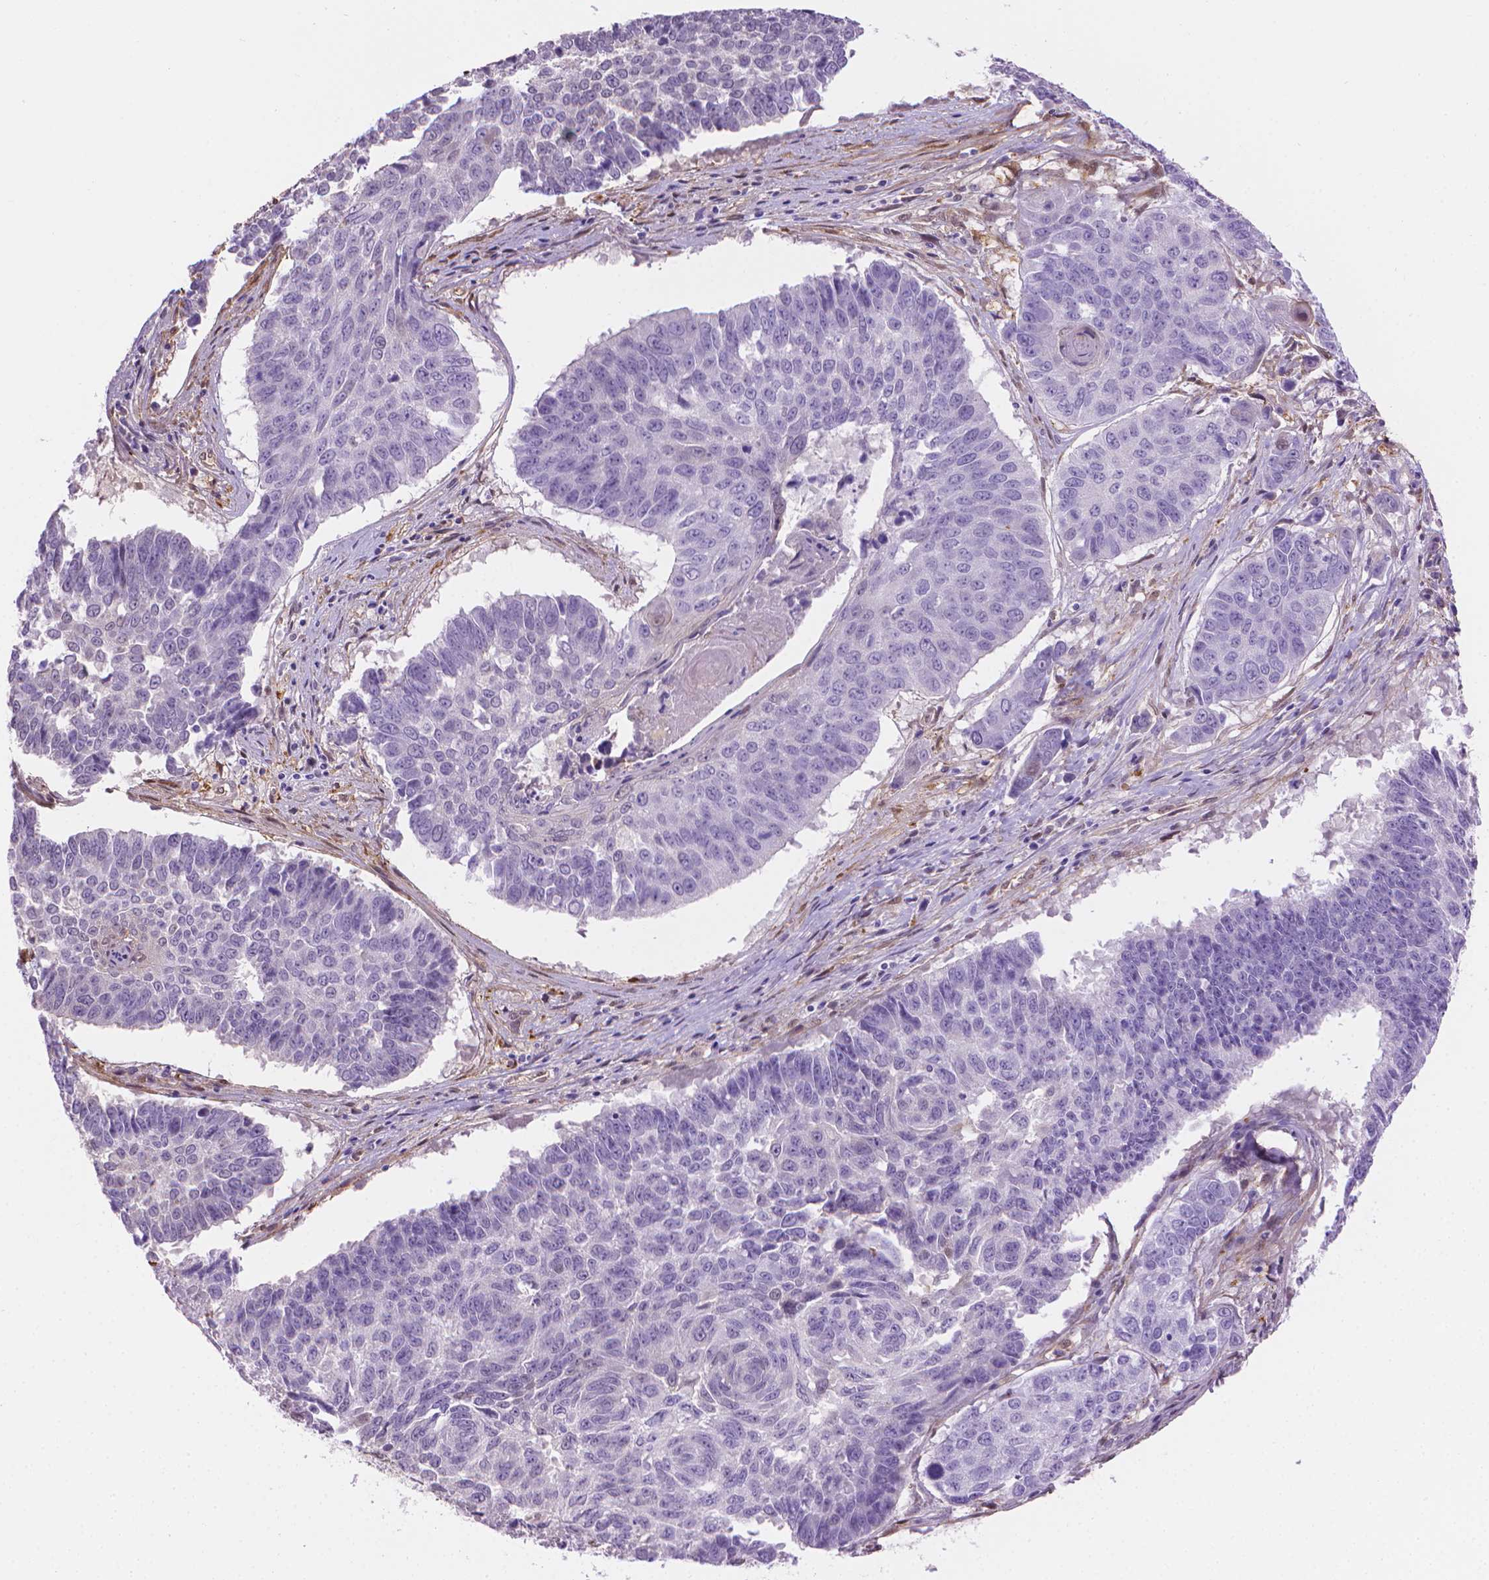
{"staining": {"intensity": "negative", "quantity": "none", "location": "none"}, "tissue": "lung cancer", "cell_type": "Tumor cells", "image_type": "cancer", "snomed": [{"axis": "morphology", "description": "Squamous cell carcinoma, NOS"}, {"axis": "topography", "description": "Lung"}], "caption": "Squamous cell carcinoma (lung) was stained to show a protein in brown. There is no significant positivity in tumor cells. The staining is performed using DAB brown chromogen with nuclei counter-stained in using hematoxylin.", "gene": "CLIC4", "patient": {"sex": "male", "age": 73}}